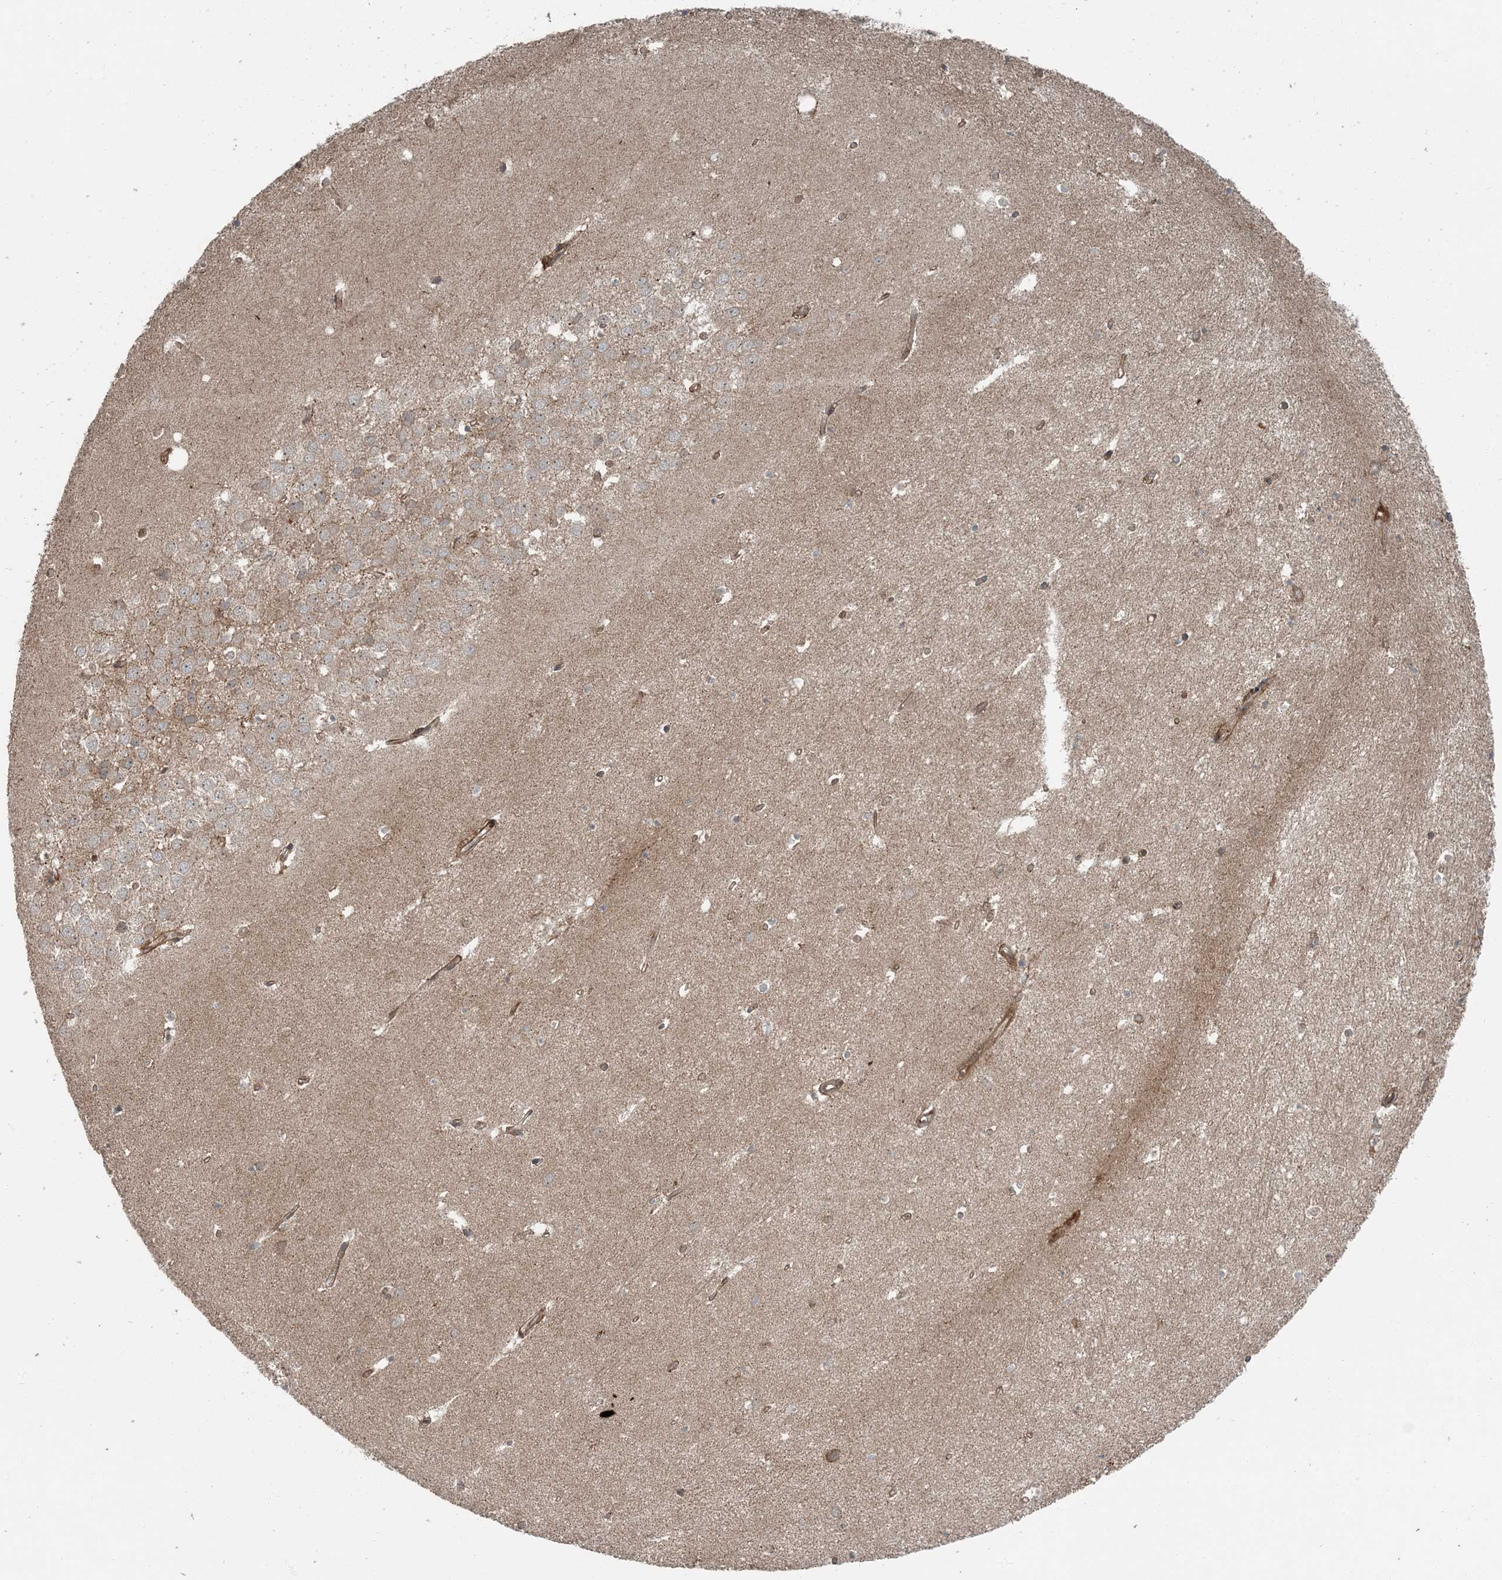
{"staining": {"intensity": "negative", "quantity": "none", "location": "none"}, "tissue": "hippocampus", "cell_type": "Glial cells", "image_type": "normal", "snomed": [{"axis": "morphology", "description": "Normal tissue, NOS"}, {"axis": "topography", "description": "Hippocampus"}], "caption": "Immunohistochemical staining of benign human hippocampus shows no significant positivity in glial cells.", "gene": "EDEM2", "patient": {"sex": "female", "age": 64}}